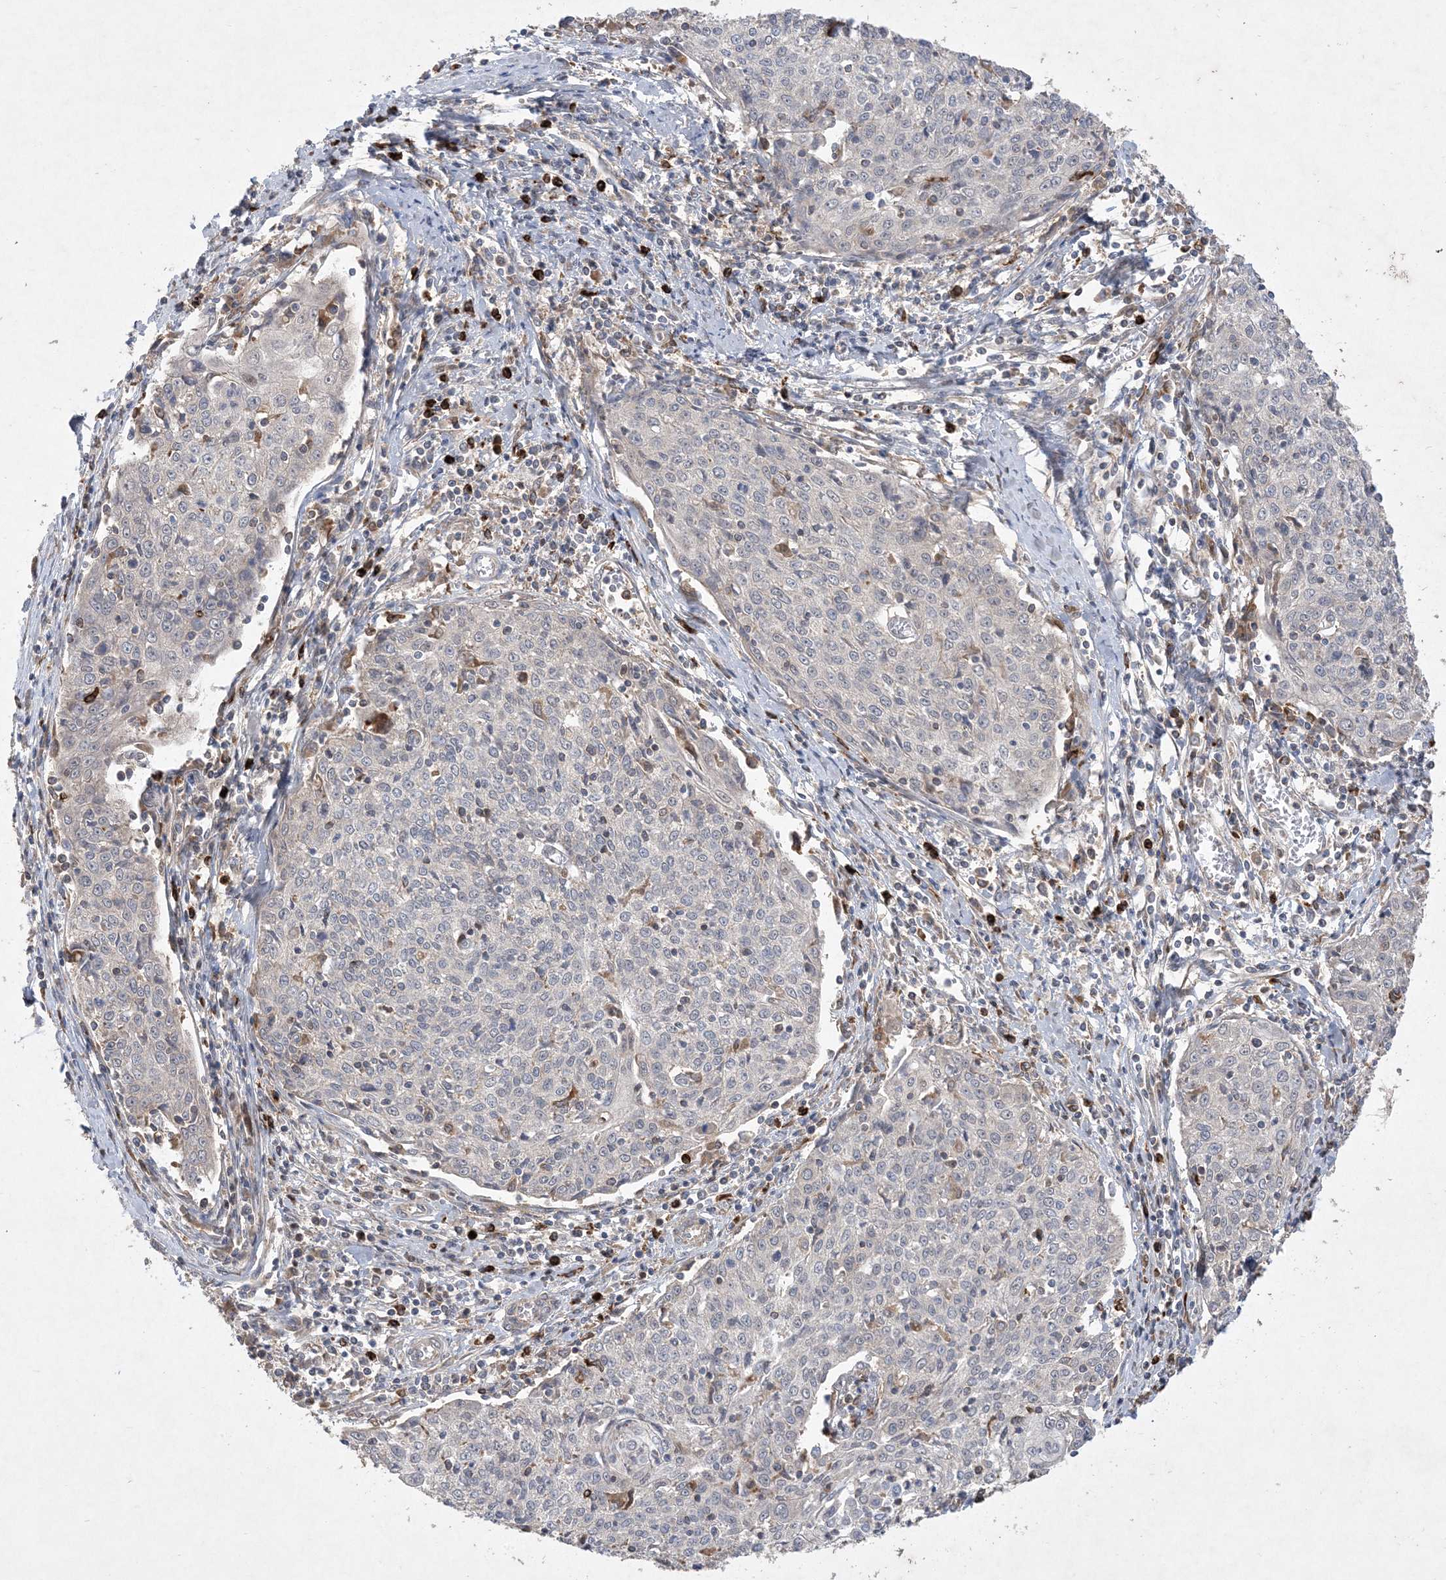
{"staining": {"intensity": "negative", "quantity": "none", "location": "none"}, "tissue": "cervical cancer", "cell_type": "Tumor cells", "image_type": "cancer", "snomed": [{"axis": "morphology", "description": "Squamous cell carcinoma, NOS"}, {"axis": "topography", "description": "Cervix"}], "caption": "The immunohistochemistry (IHC) image has no significant positivity in tumor cells of cervical cancer (squamous cell carcinoma) tissue.", "gene": "MASP2", "patient": {"sex": "female", "age": 48}}